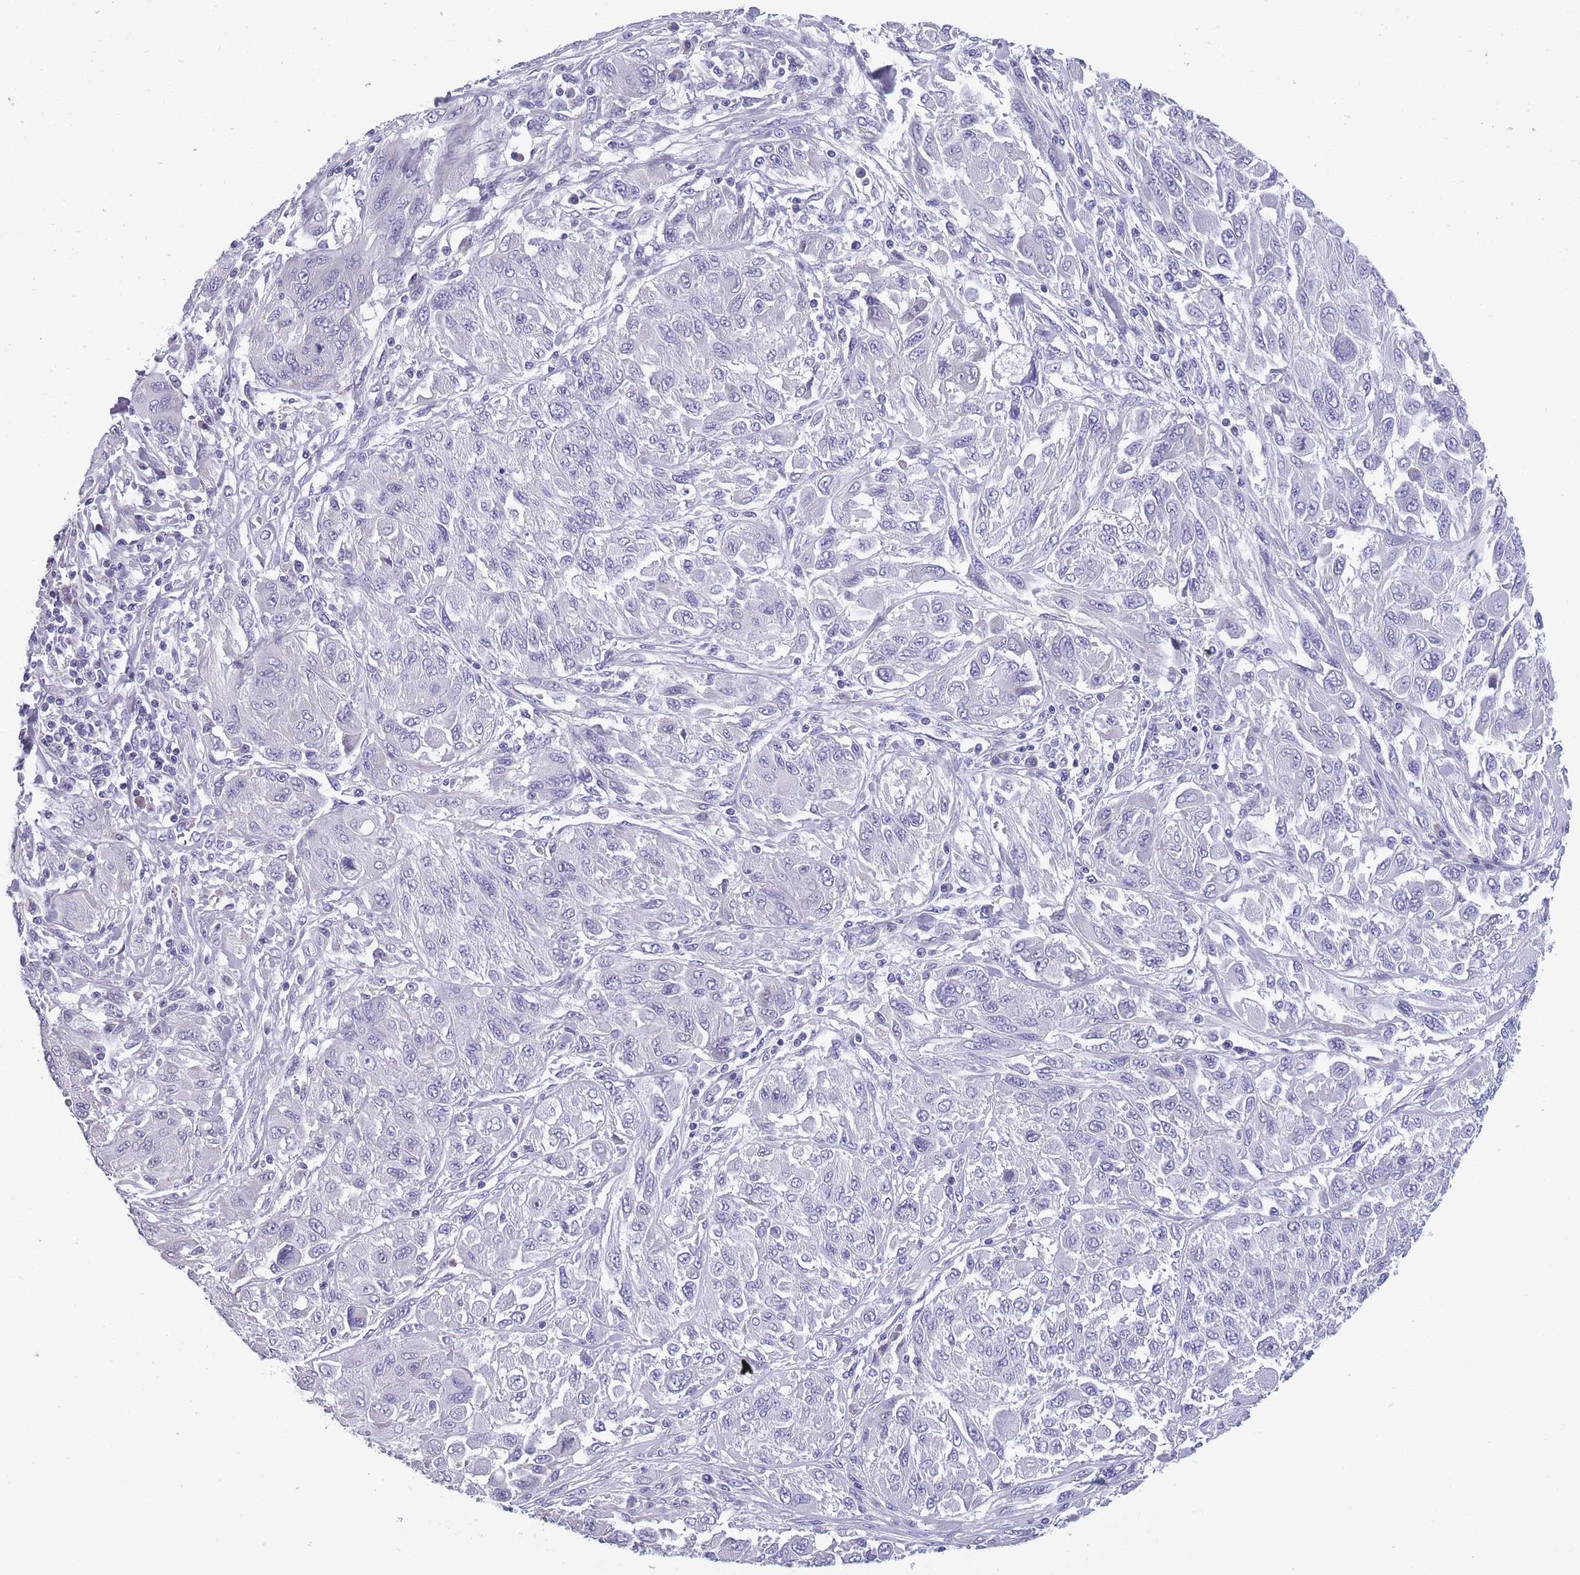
{"staining": {"intensity": "negative", "quantity": "none", "location": "none"}, "tissue": "melanoma", "cell_type": "Tumor cells", "image_type": "cancer", "snomed": [{"axis": "morphology", "description": "Malignant melanoma, NOS"}, {"axis": "topography", "description": "Skin"}], "caption": "Tumor cells are negative for brown protein staining in malignant melanoma.", "gene": "OR4C5", "patient": {"sex": "female", "age": 91}}